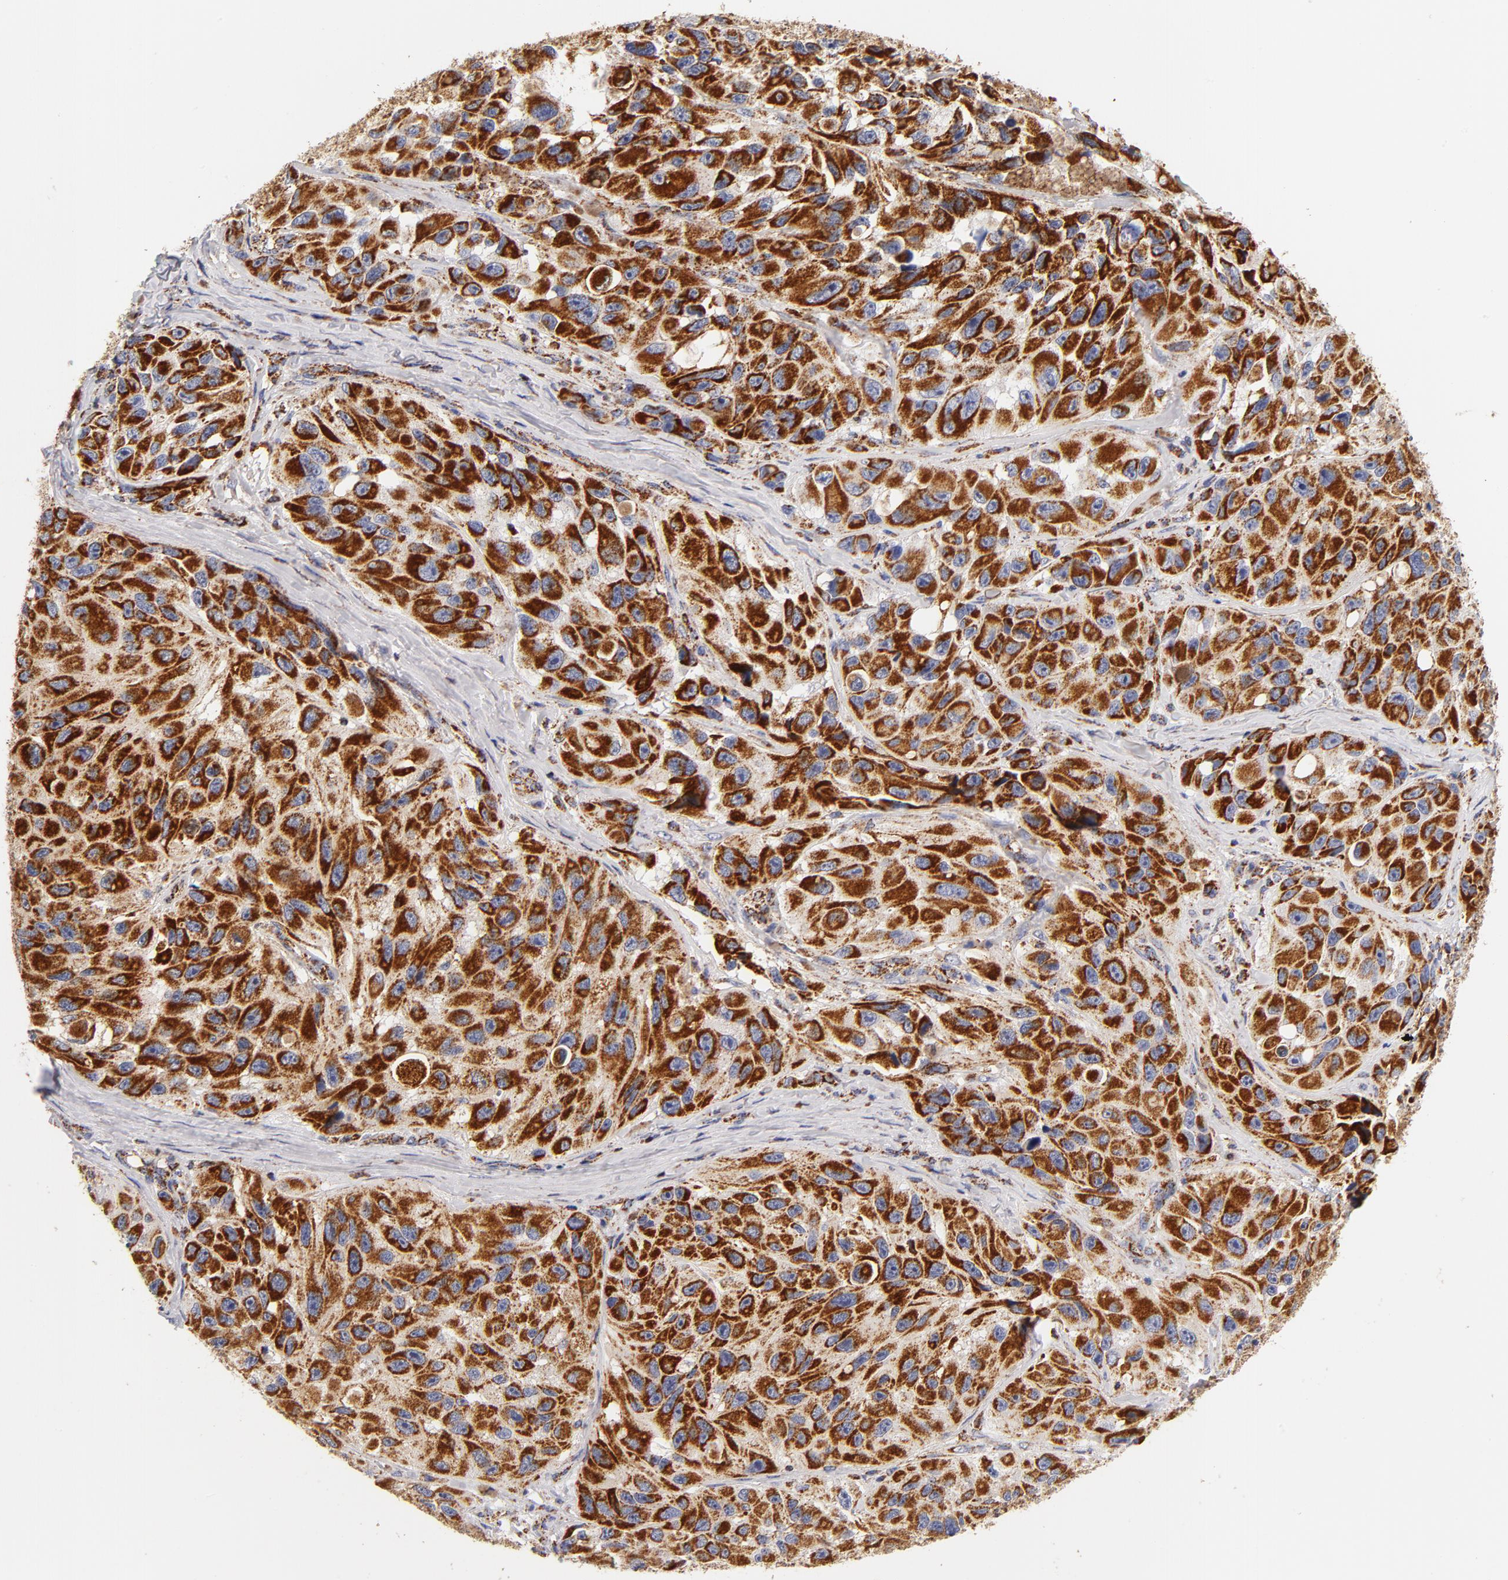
{"staining": {"intensity": "strong", "quantity": ">75%", "location": "cytoplasmic/membranous"}, "tissue": "melanoma", "cell_type": "Tumor cells", "image_type": "cancer", "snomed": [{"axis": "morphology", "description": "Malignant melanoma, NOS"}, {"axis": "topography", "description": "Skin"}], "caption": "Immunohistochemical staining of malignant melanoma reveals strong cytoplasmic/membranous protein staining in approximately >75% of tumor cells. The staining was performed using DAB to visualize the protein expression in brown, while the nuclei were stained in blue with hematoxylin (Magnification: 20x).", "gene": "ECHS1", "patient": {"sex": "female", "age": 73}}